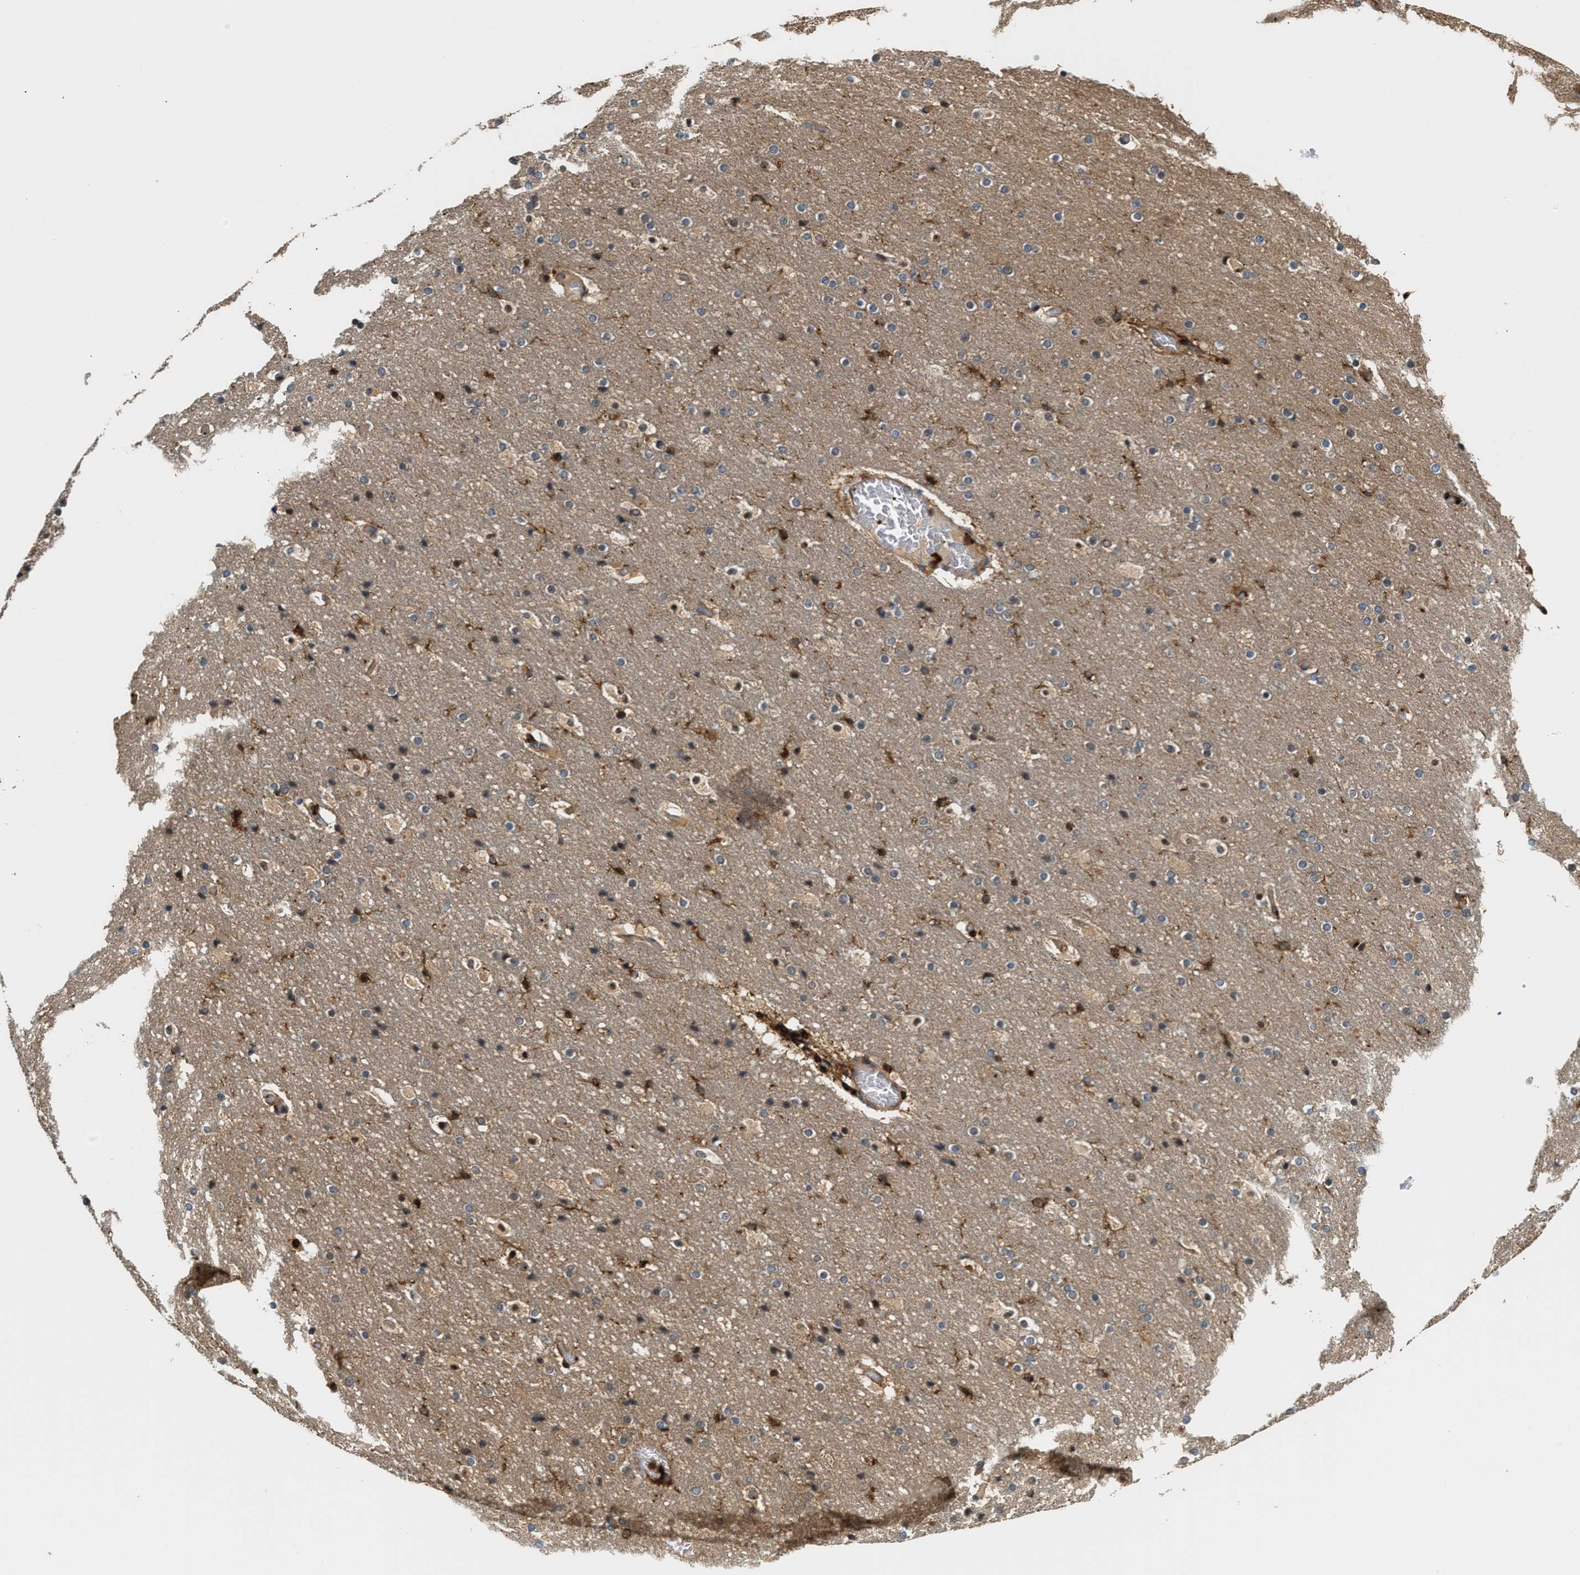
{"staining": {"intensity": "moderate", "quantity": ">75%", "location": "cytoplasmic/membranous"}, "tissue": "cerebral cortex", "cell_type": "Endothelial cells", "image_type": "normal", "snomed": [{"axis": "morphology", "description": "Normal tissue, NOS"}, {"axis": "topography", "description": "Cerebral cortex"}], "caption": "This is an image of immunohistochemistry staining of normal cerebral cortex, which shows moderate expression in the cytoplasmic/membranous of endothelial cells.", "gene": "SNX5", "patient": {"sex": "male", "age": 57}}